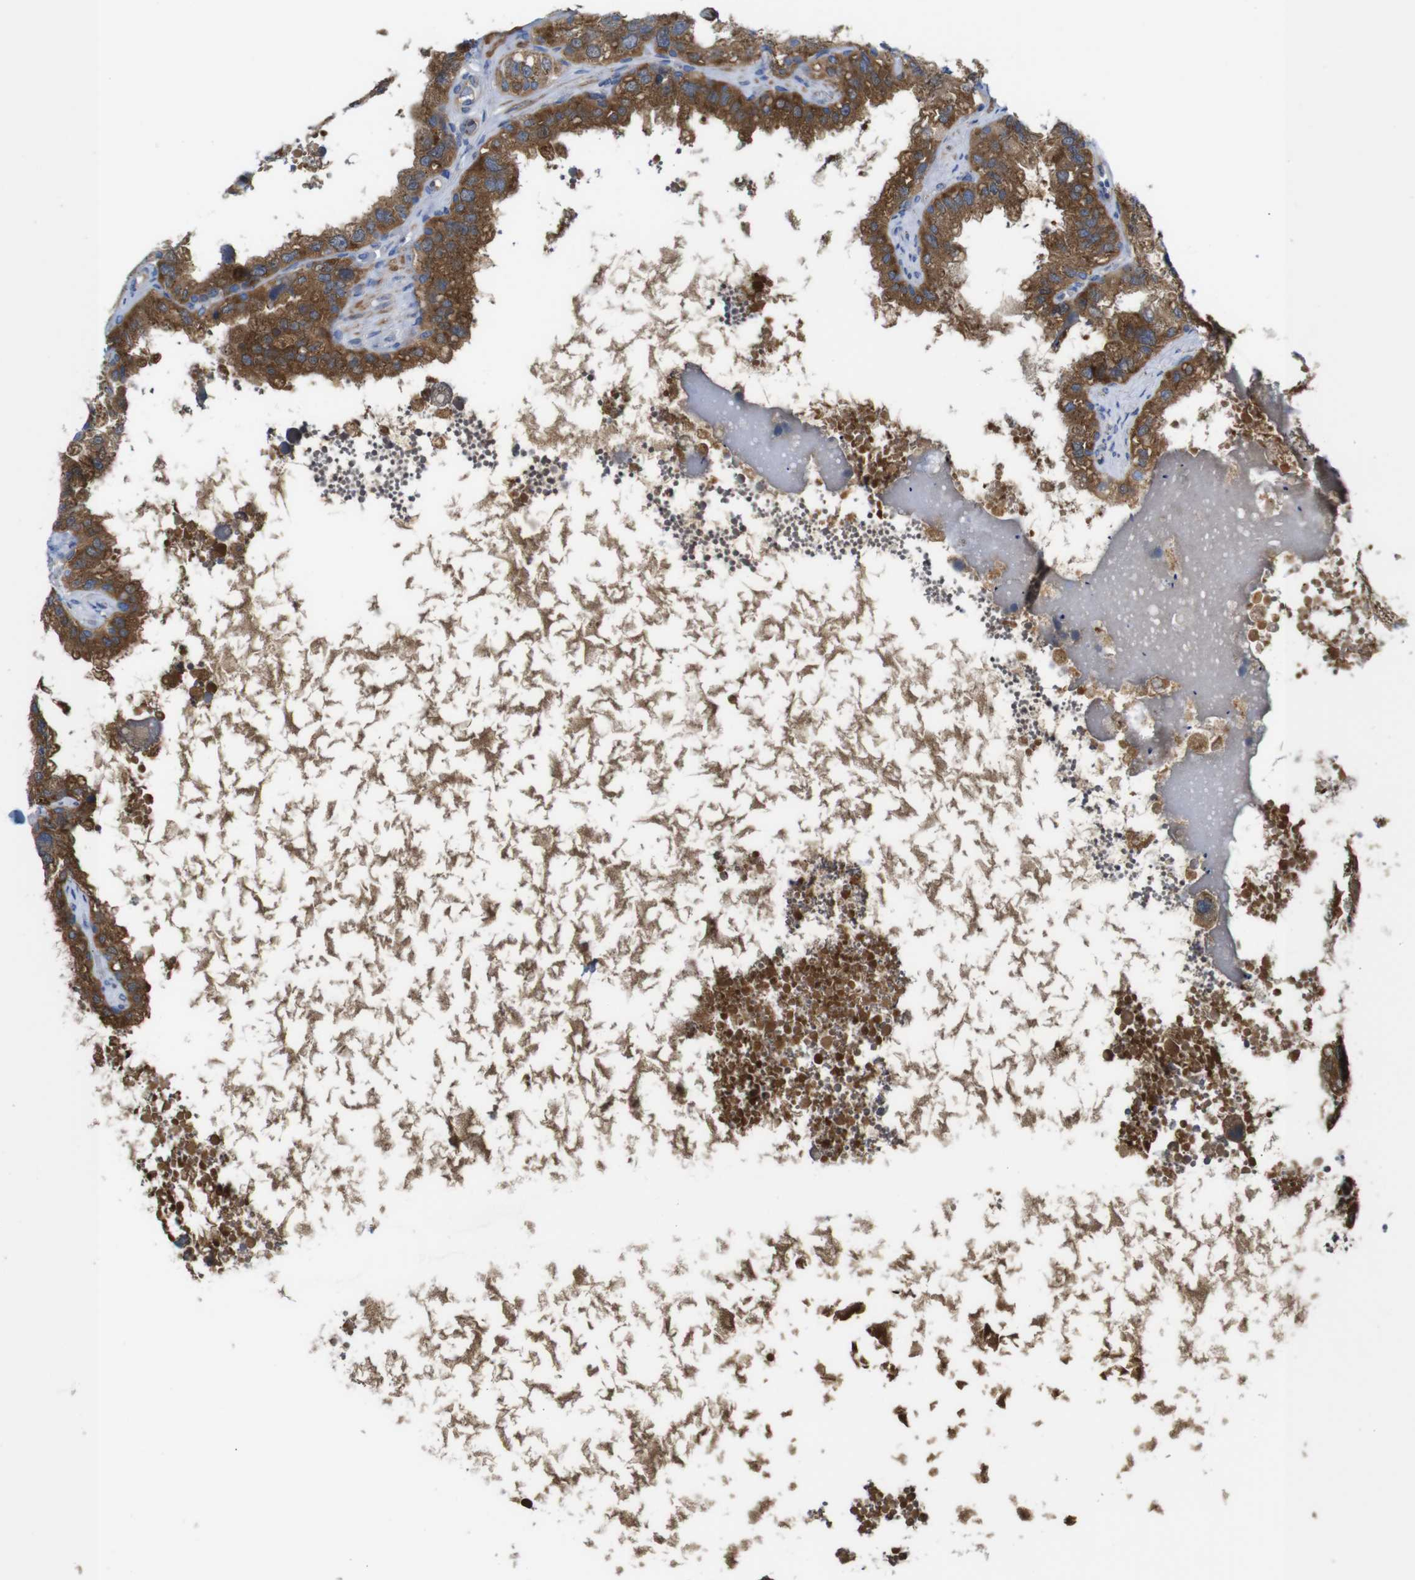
{"staining": {"intensity": "strong", "quantity": ">75%", "location": "cytoplasmic/membranous"}, "tissue": "seminal vesicle", "cell_type": "Glandular cells", "image_type": "normal", "snomed": [{"axis": "morphology", "description": "Normal tissue, NOS"}, {"axis": "topography", "description": "Seminal veicle"}], "caption": "The photomicrograph reveals immunohistochemical staining of normal seminal vesicle. There is strong cytoplasmic/membranous staining is appreciated in approximately >75% of glandular cells. (Stains: DAB (3,3'-diaminobenzidine) in brown, nuclei in blue, Microscopy: brightfield microscopy at high magnification).", "gene": "DDRGK1", "patient": {"sex": "male", "age": 68}}